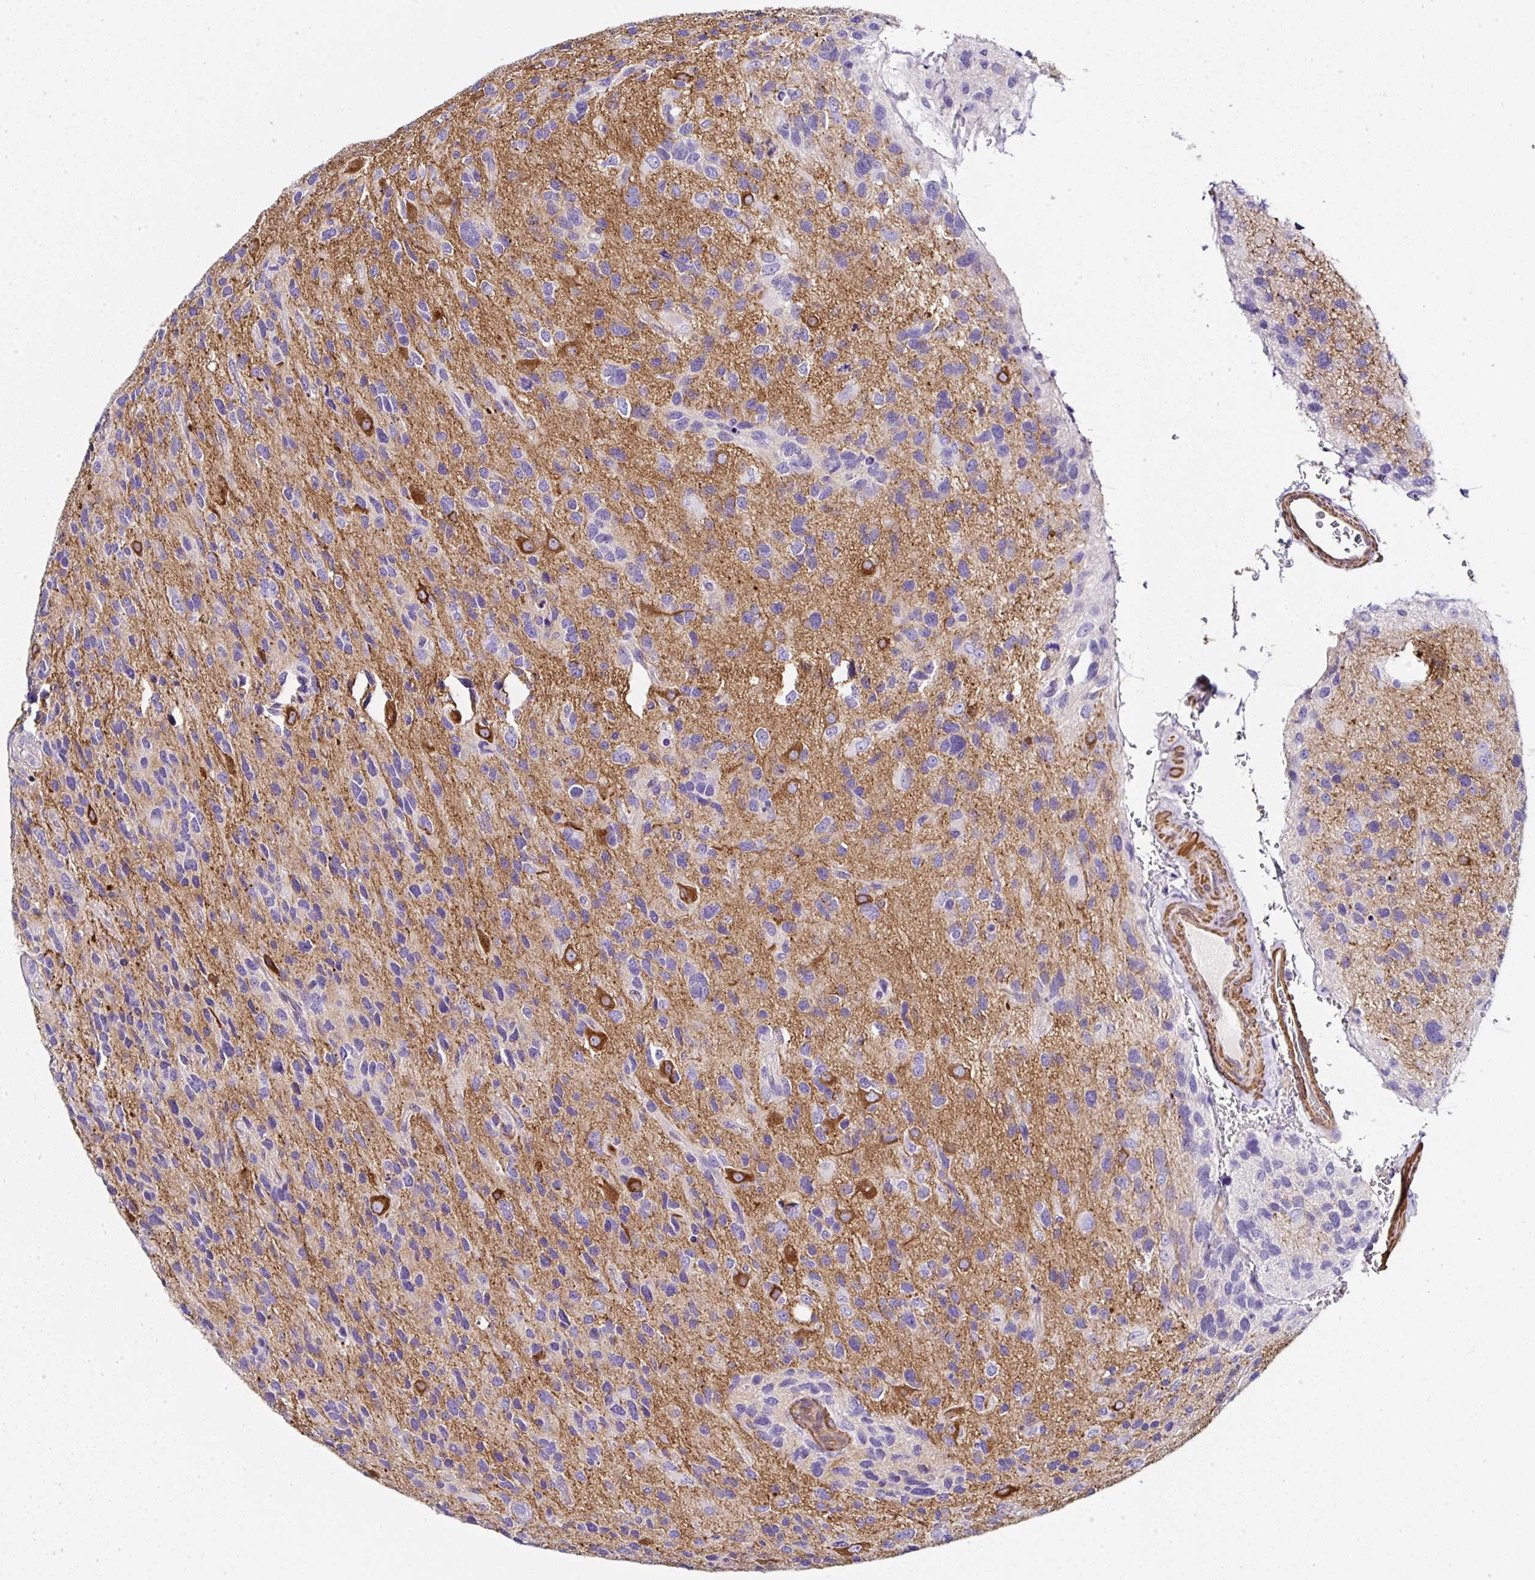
{"staining": {"intensity": "negative", "quantity": "none", "location": "none"}, "tissue": "glioma", "cell_type": "Tumor cells", "image_type": "cancer", "snomed": [{"axis": "morphology", "description": "Glioma, malignant, High grade"}, {"axis": "topography", "description": "Brain"}], "caption": "A micrograph of human glioma is negative for staining in tumor cells. (DAB (3,3'-diaminobenzidine) IHC with hematoxylin counter stain).", "gene": "PPFIA4", "patient": {"sex": "female", "age": 58}}